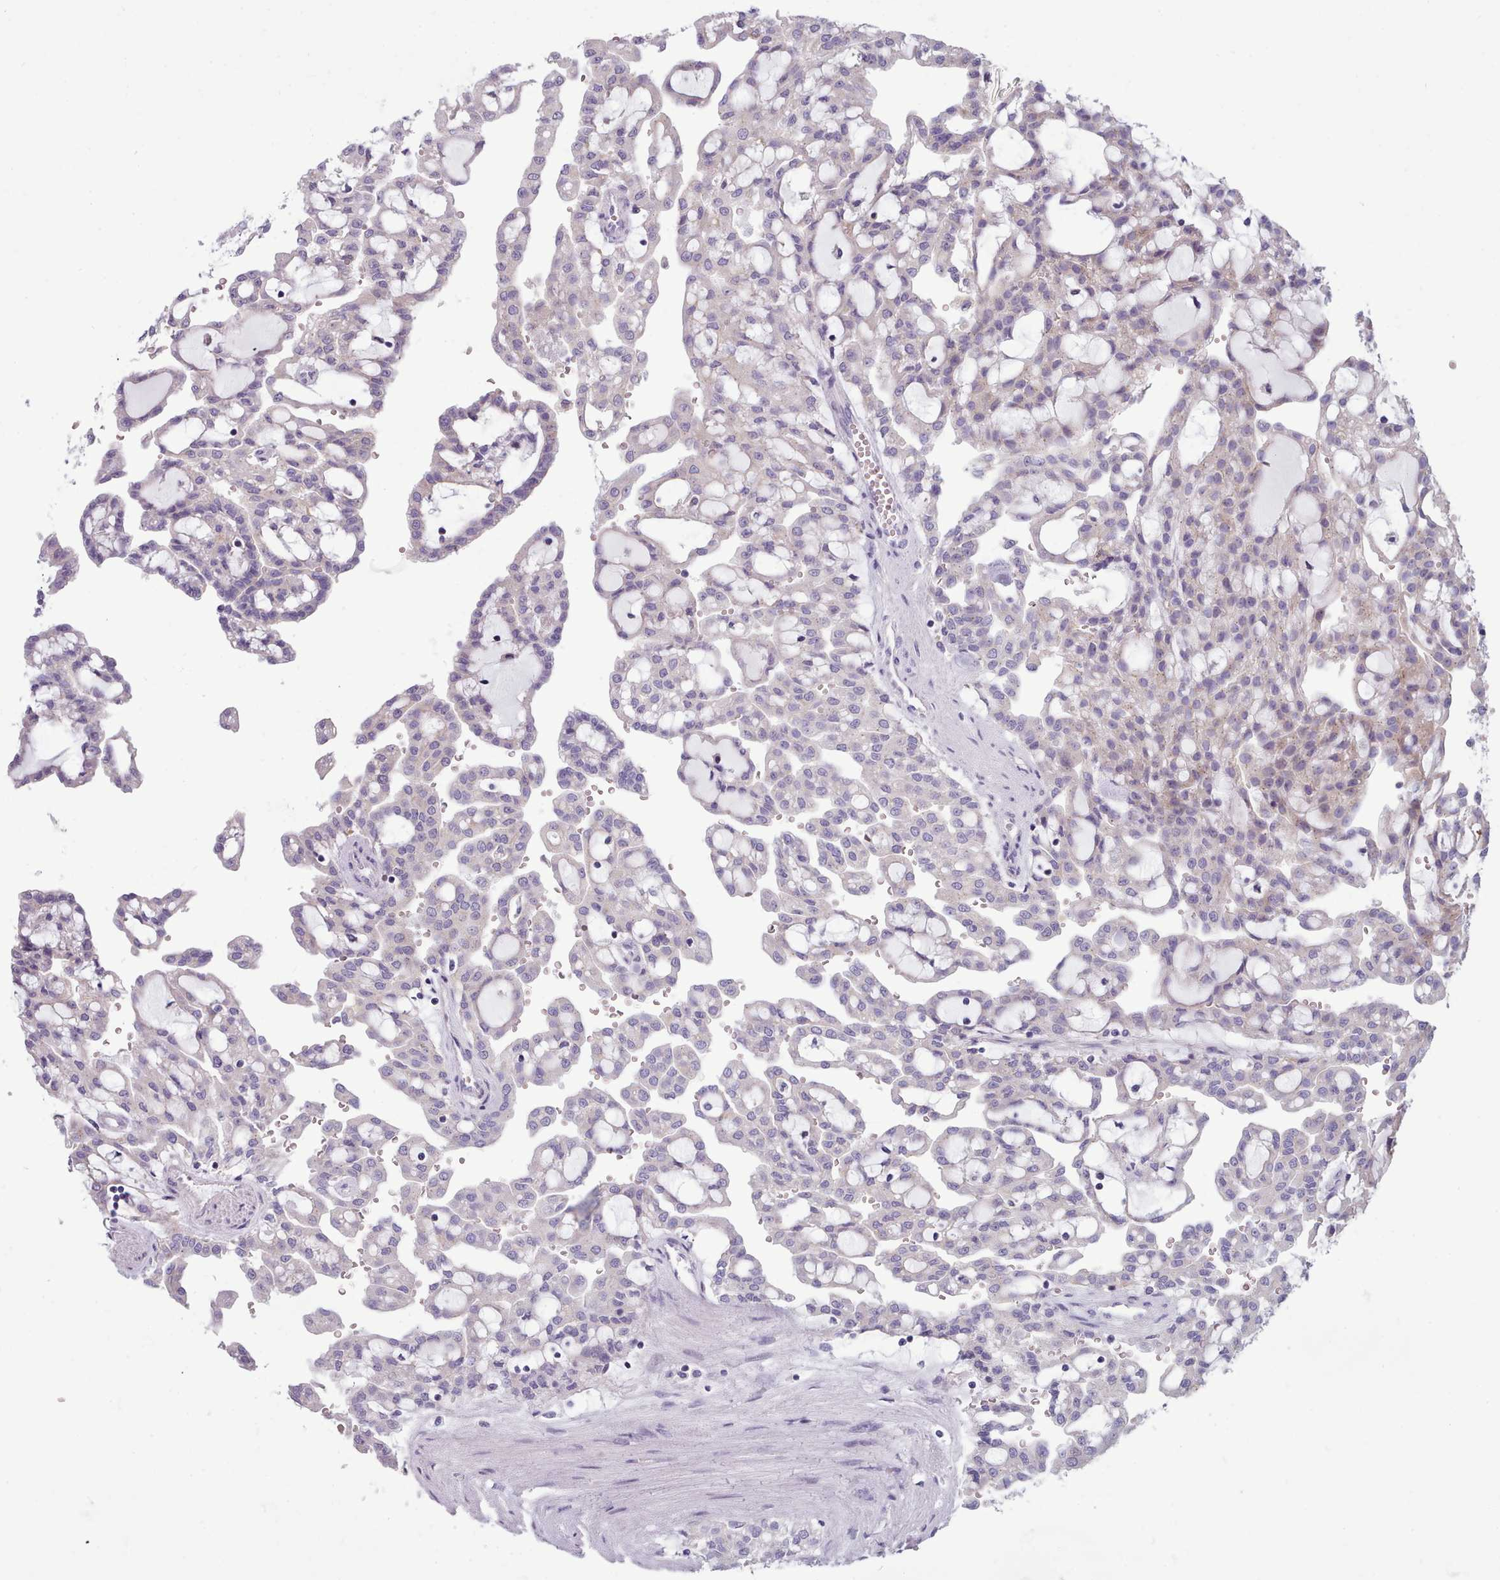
{"staining": {"intensity": "negative", "quantity": "none", "location": "none"}, "tissue": "renal cancer", "cell_type": "Tumor cells", "image_type": "cancer", "snomed": [{"axis": "morphology", "description": "Adenocarcinoma, NOS"}, {"axis": "topography", "description": "Kidney"}], "caption": "There is no significant staining in tumor cells of renal cancer (adenocarcinoma).", "gene": "MYRFL", "patient": {"sex": "male", "age": 63}}